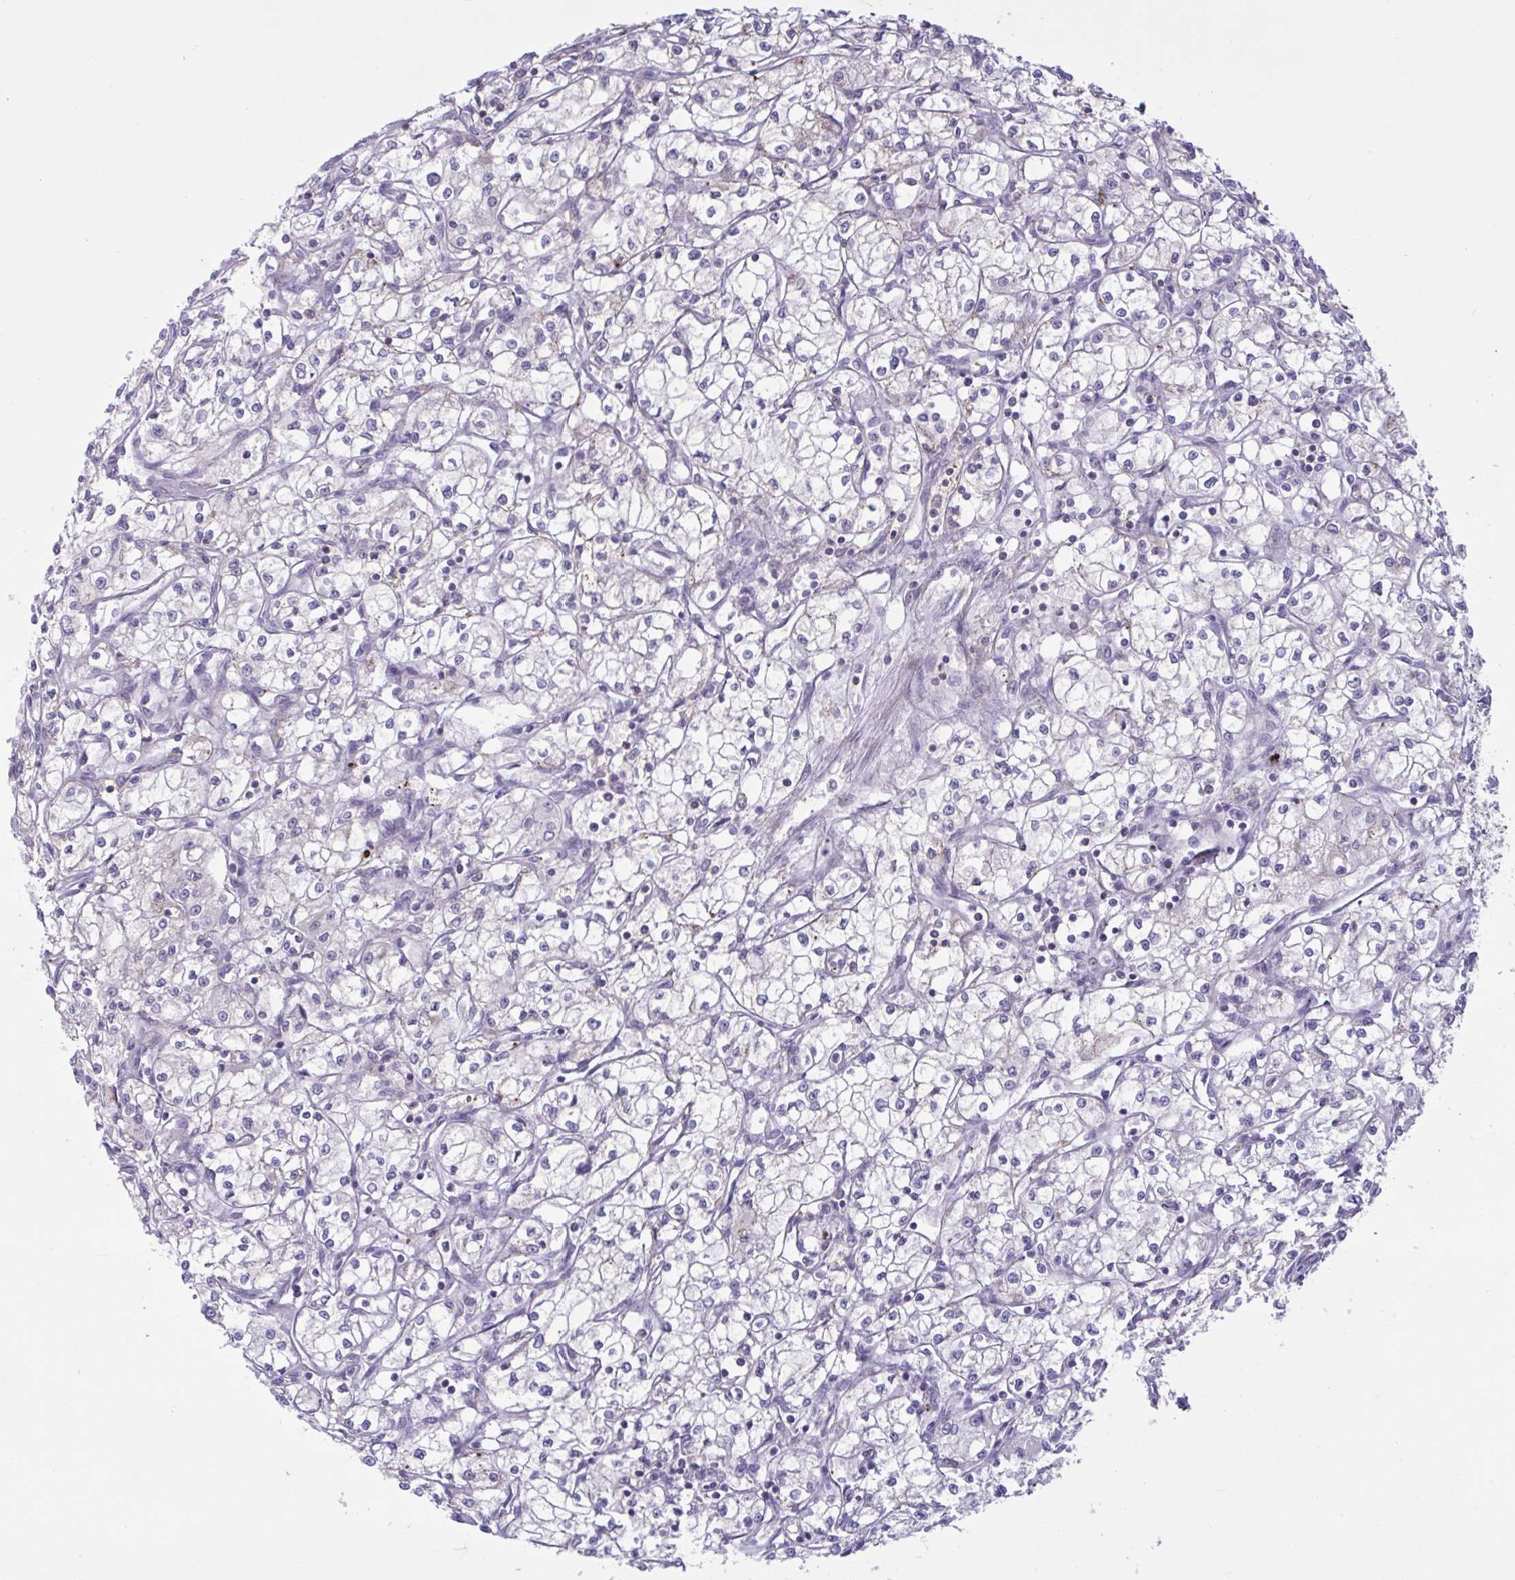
{"staining": {"intensity": "negative", "quantity": "none", "location": "none"}, "tissue": "renal cancer", "cell_type": "Tumor cells", "image_type": "cancer", "snomed": [{"axis": "morphology", "description": "Adenocarcinoma, NOS"}, {"axis": "topography", "description": "Kidney"}], "caption": "This histopathology image is of renal cancer stained with immunohistochemistry to label a protein in brown with the nuclei are counter-stained blue. There is no staining in tumor cells. (Brightfield microscopy of DAB immunohistochemistry (IHC) at high magnification).", "gene": "IL1R1", "patient": {"sex": "male", "age": 59}}